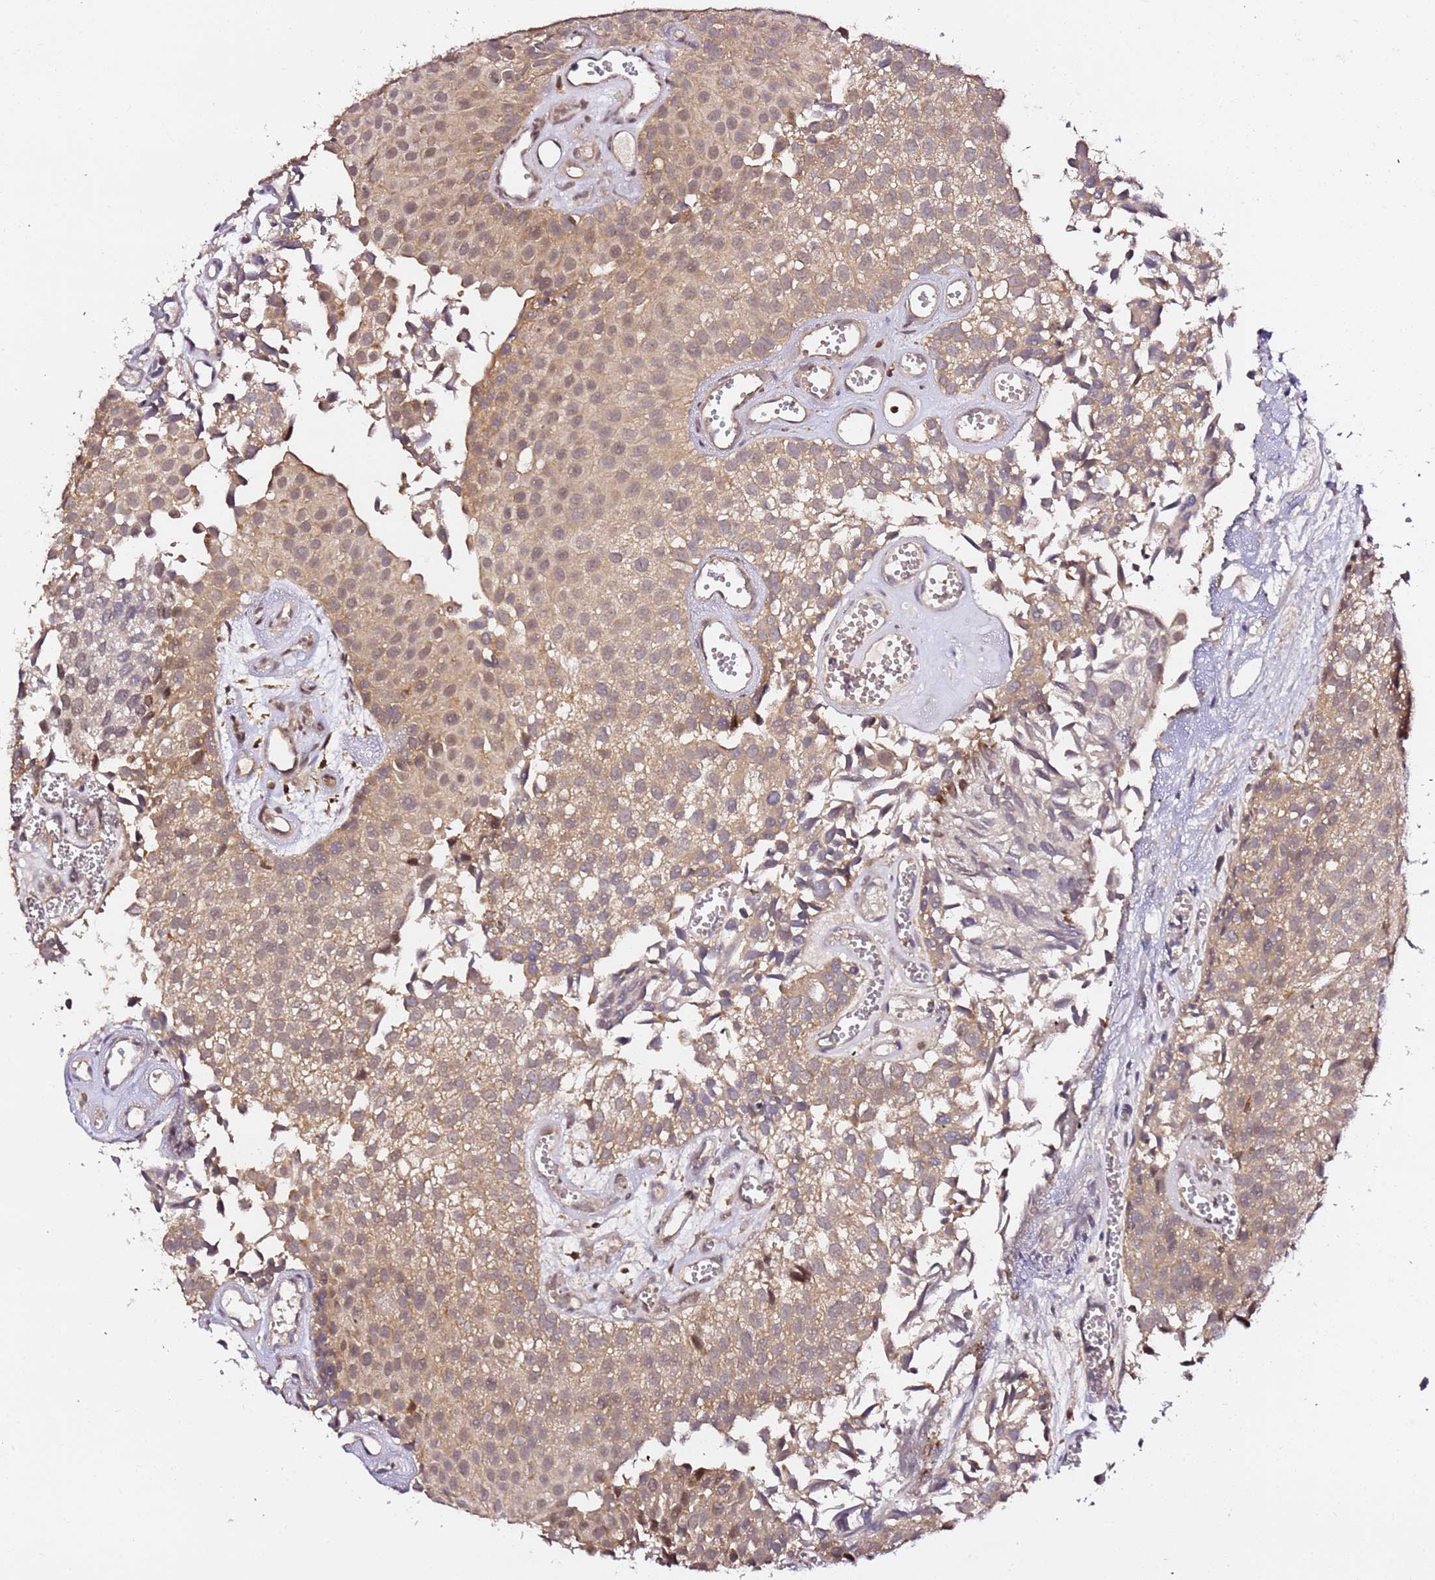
{"staining": {"intensity": "weak", "quantity": ">75%", "location": "cytoplasmic/membranous,nuclear"}, "tissue": "urothelial cancer", "cell_type": "Tumor cells", "image_type": "cancer", "snomed": [{"axis": "morphology", "description": "Urothelial carcinoma, Low grade"}, {"axis": "topography", "description": "Urinary bladder"}], "caption": "Immunohistochemical staining of urothelial carcinoma (low-grade) exhibits weak cytoplasmic/membranous and nuclear protein positivity in about >75% of tumor cells.", "gene": "OR5V1", "patient": {"sex": "male", "age": 88}}